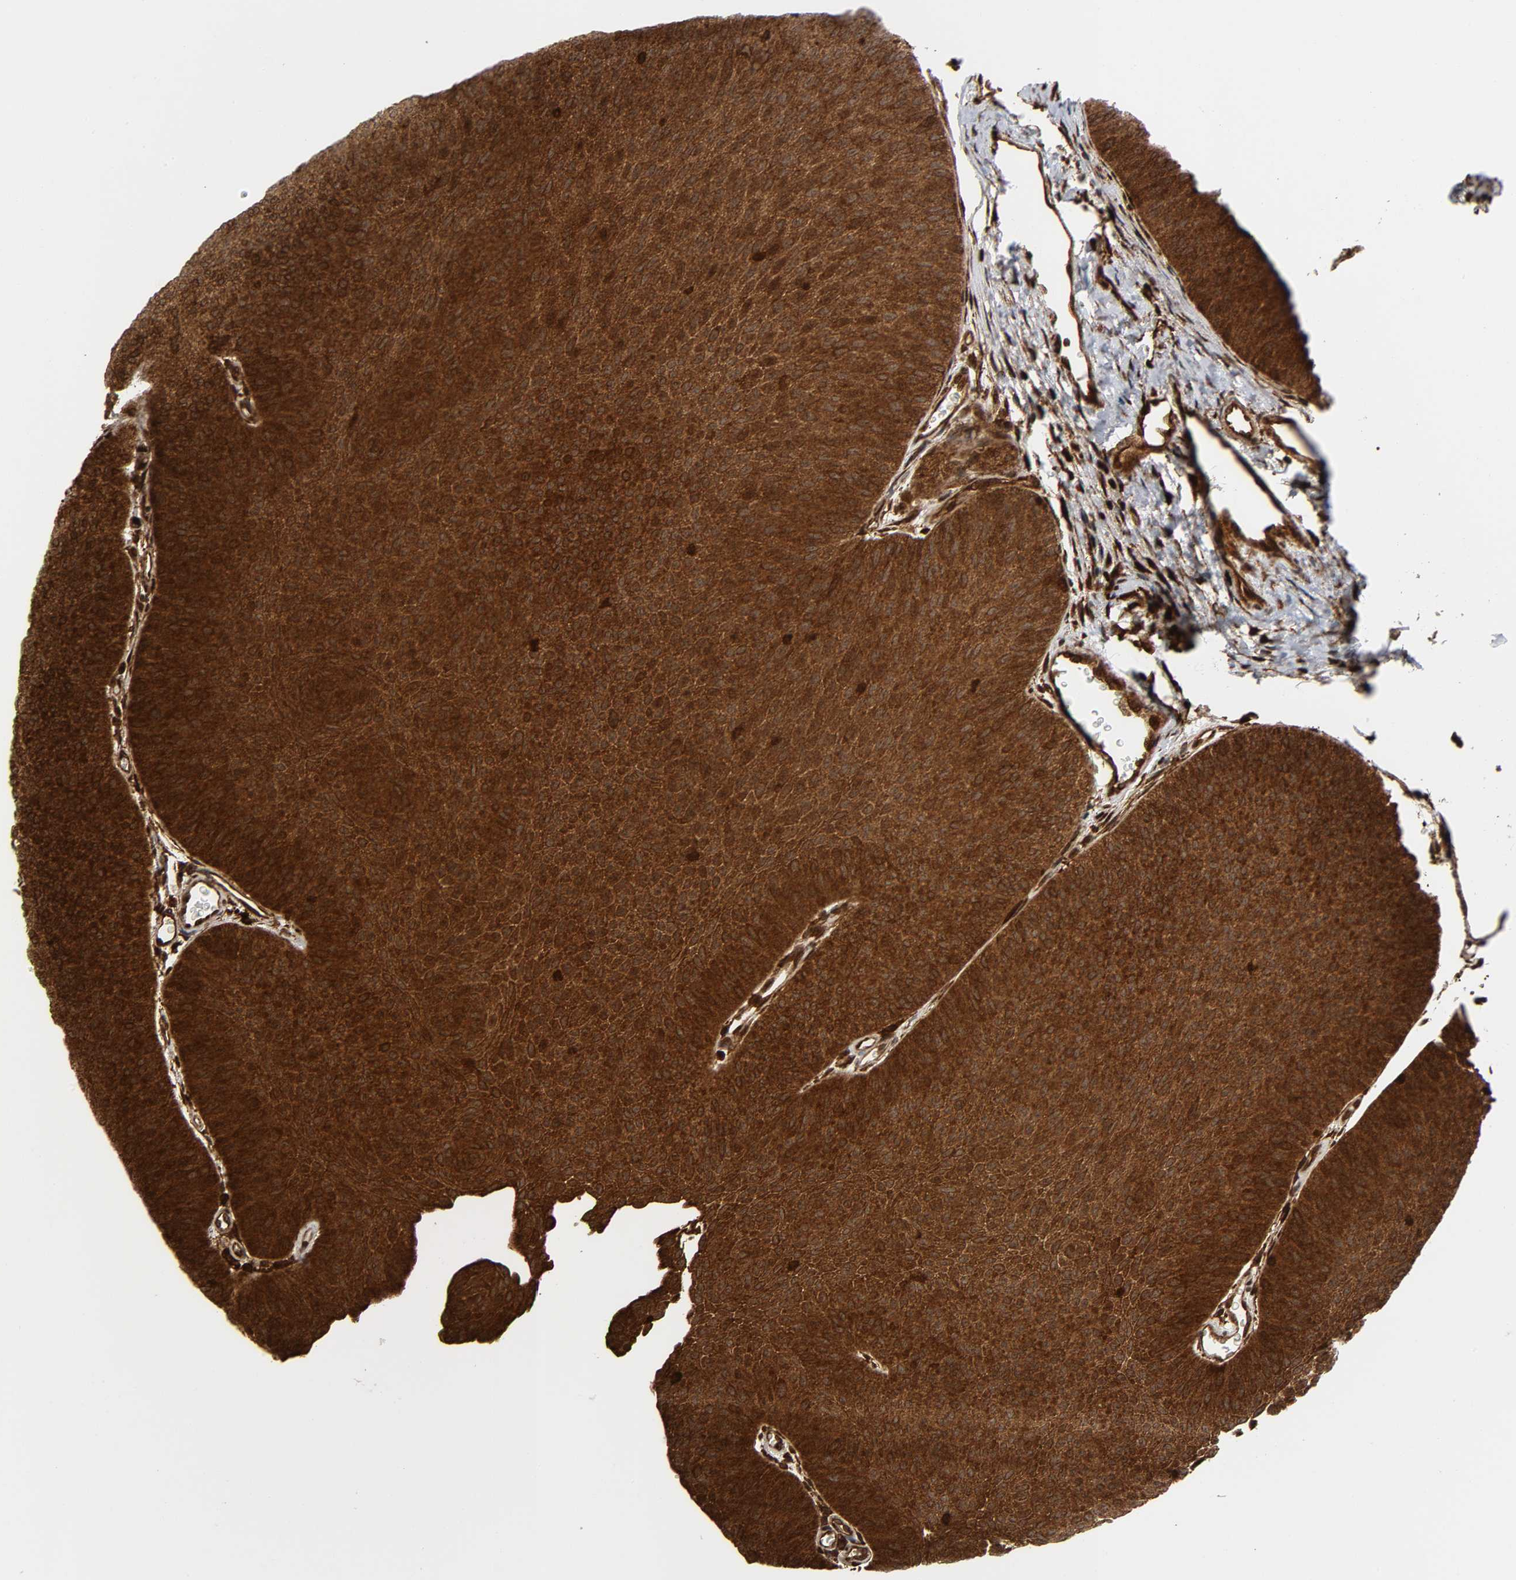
{"staining": {"intensity": "strong", "quantity": ">75%", "location": "cytoplasmic/membranous"}, "tissue": "urothelial cancer", "cell_type": "Tumor cells", "image_type": "cancer", "snomed": [{"axis": "morphology", "description": "Urothelial carcinoma, Low grade"}, {"axis": "topography", "description": "Urinary bladder"}], "caption": "Tumor cells reveal strong cytoplasmic/membranous expression in about >75% of cells in low-grade urothelial carcinoma.", "gene": "MAPK1", "patient": {"sex": "female", "age": 60}}